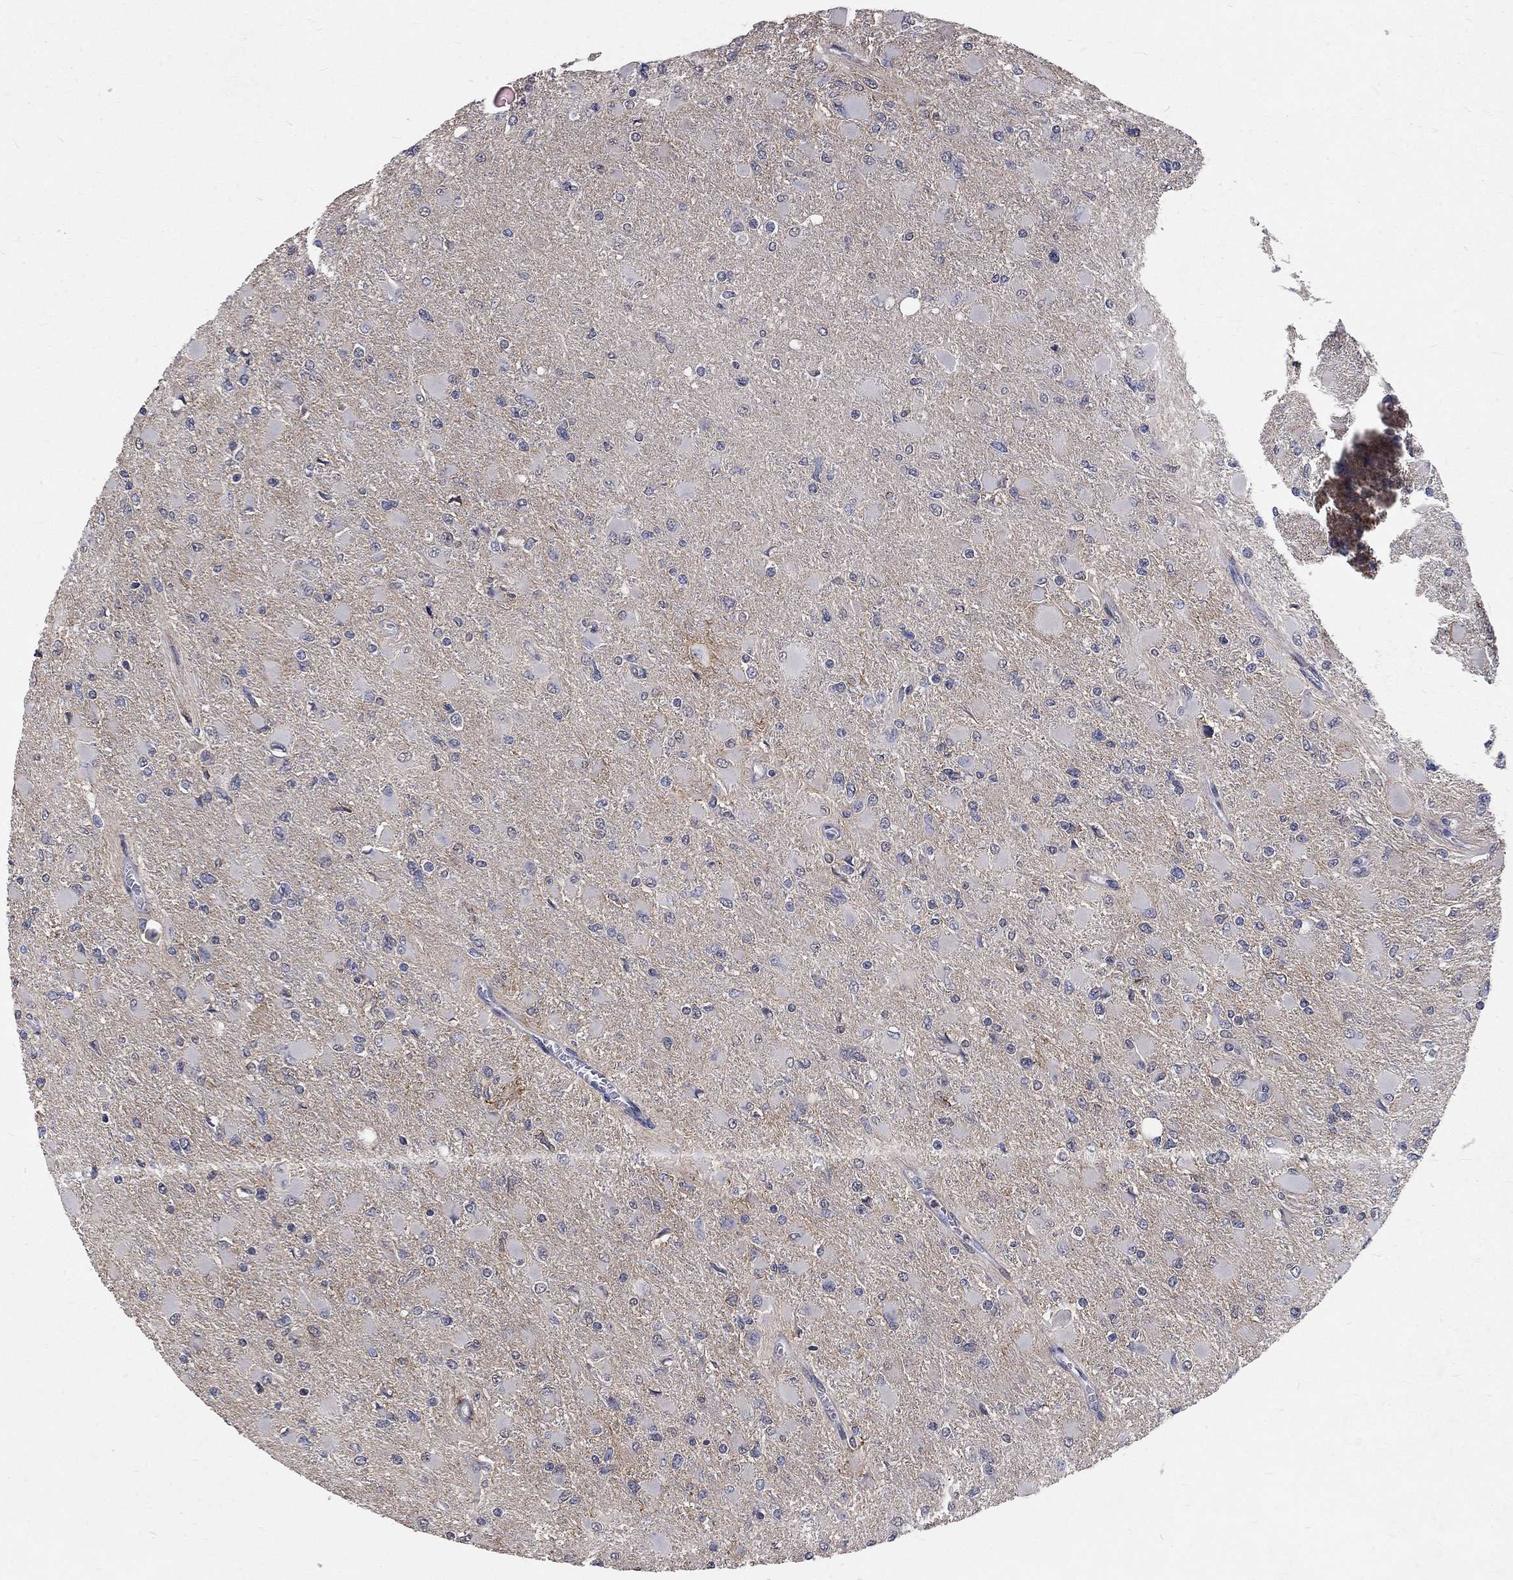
{"staining": {"intensity": "negative", "quantity": "none", "location": "none"}, "tissue": "glioma", "cell_type": "Tumor cells", "image_type": "cancer", "snomed": [{"axis": "morphology", "description": "Glioma, malignant, High grade"}, {"axis": "topography", "description": "Cerebral cortex"}], "caption": "This histopathology image is of glioma stained with immunohistochemistry (IHC) to label a protein in brown with the nuclei are counter-stained blue. There is no positivity in tumor cells.", "gene": "CHST5", "patient": {"sex": "female", "age": 36}}